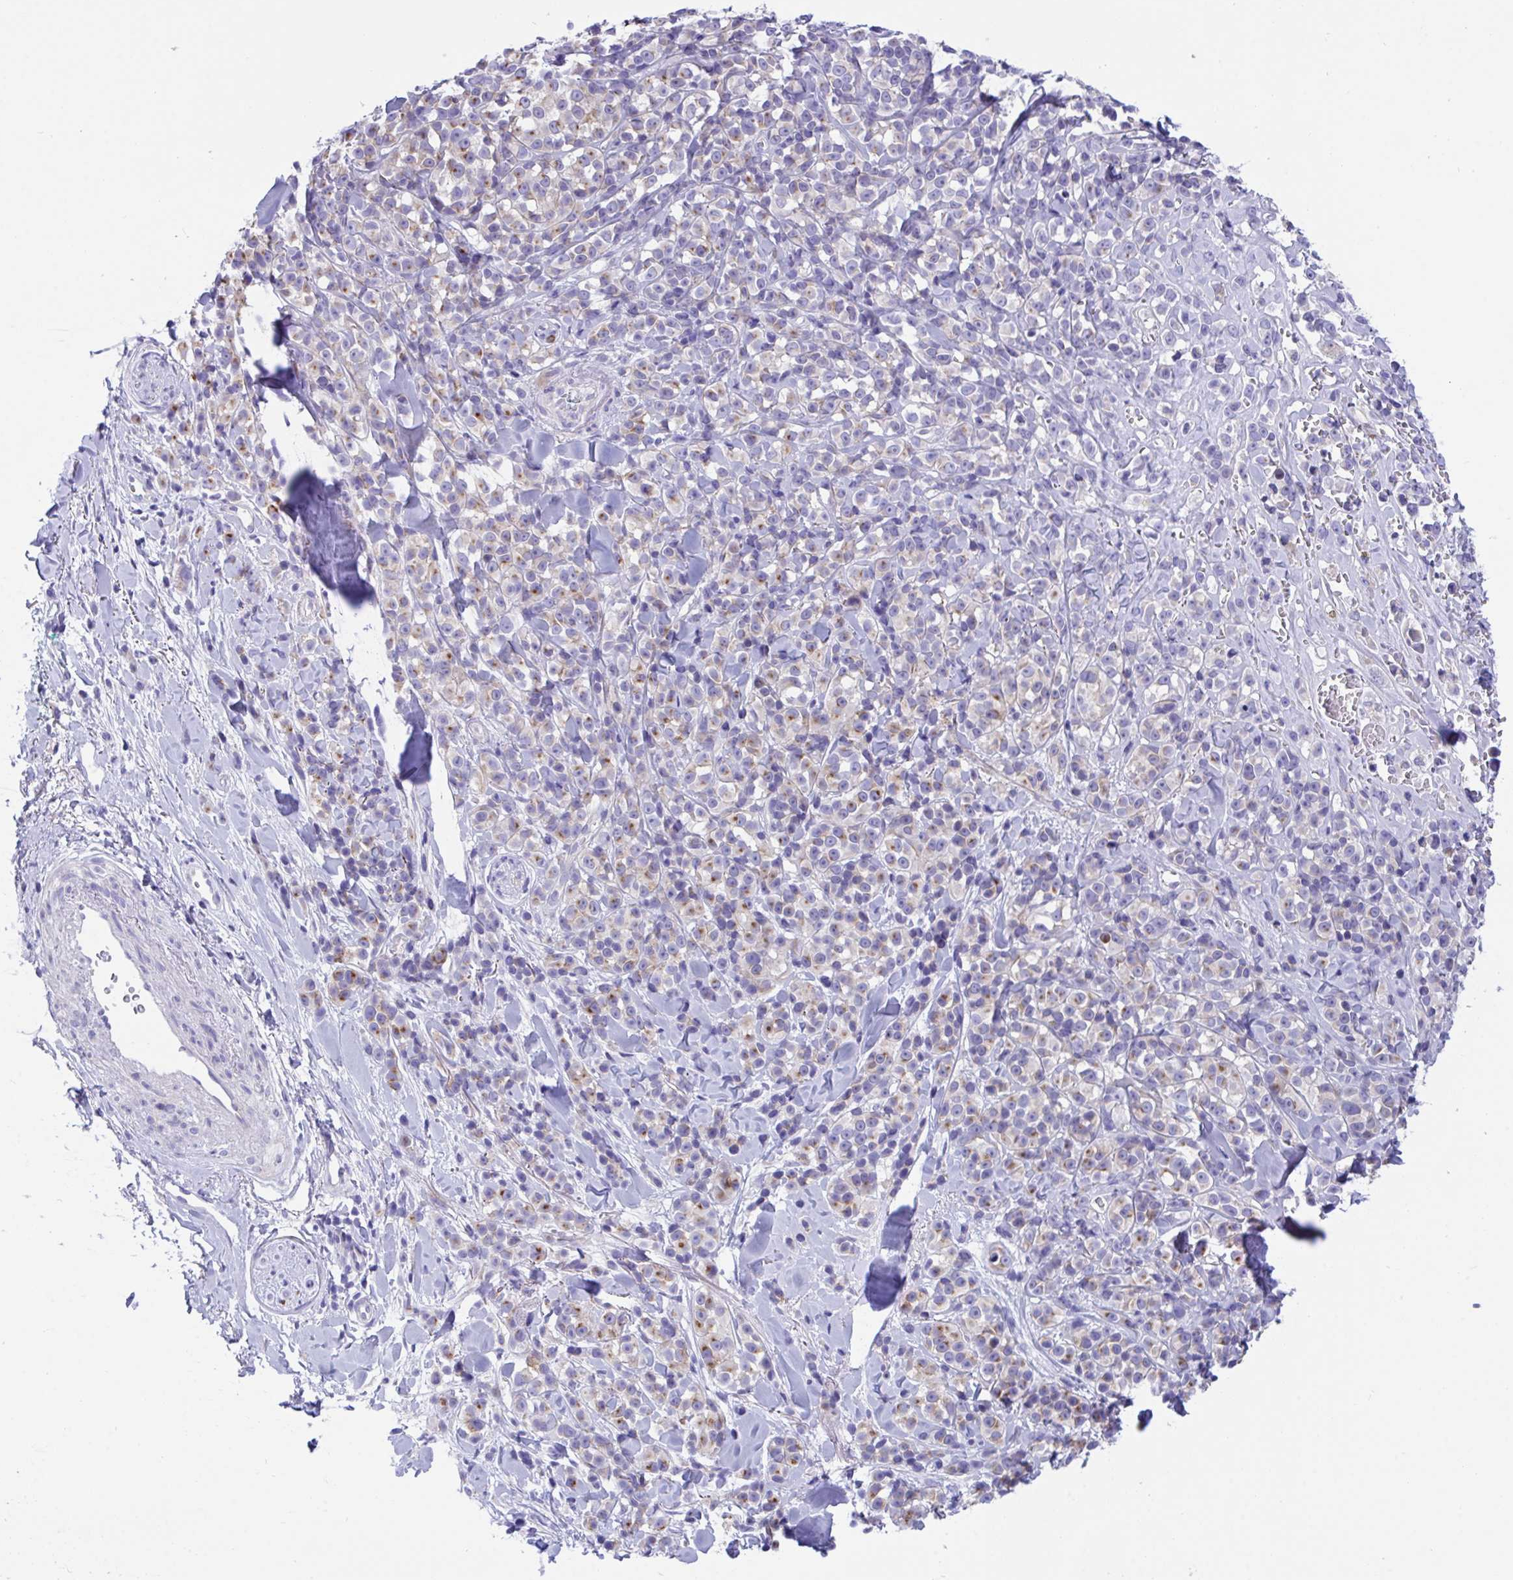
{"staining": {"intensity": "moderate", "quantity": "25%-75%", "location": "cytoplasmic/membranous"}, "tissue": "melanoma", "cell_type": "Tumor cells", "image_type": "cancer", "snomed": [{"axis": "morphology", "description": "Malignant melanoma, NOS"}, {"axis": "topography", "description": "Skin"}], "caption": "Melanoma stained for a protein exhibits moderate cytoplasmic/membranous positivity in tumor cells.", "gene": "TMEM106B", "patient": {"sex": "male", "age": 85}}